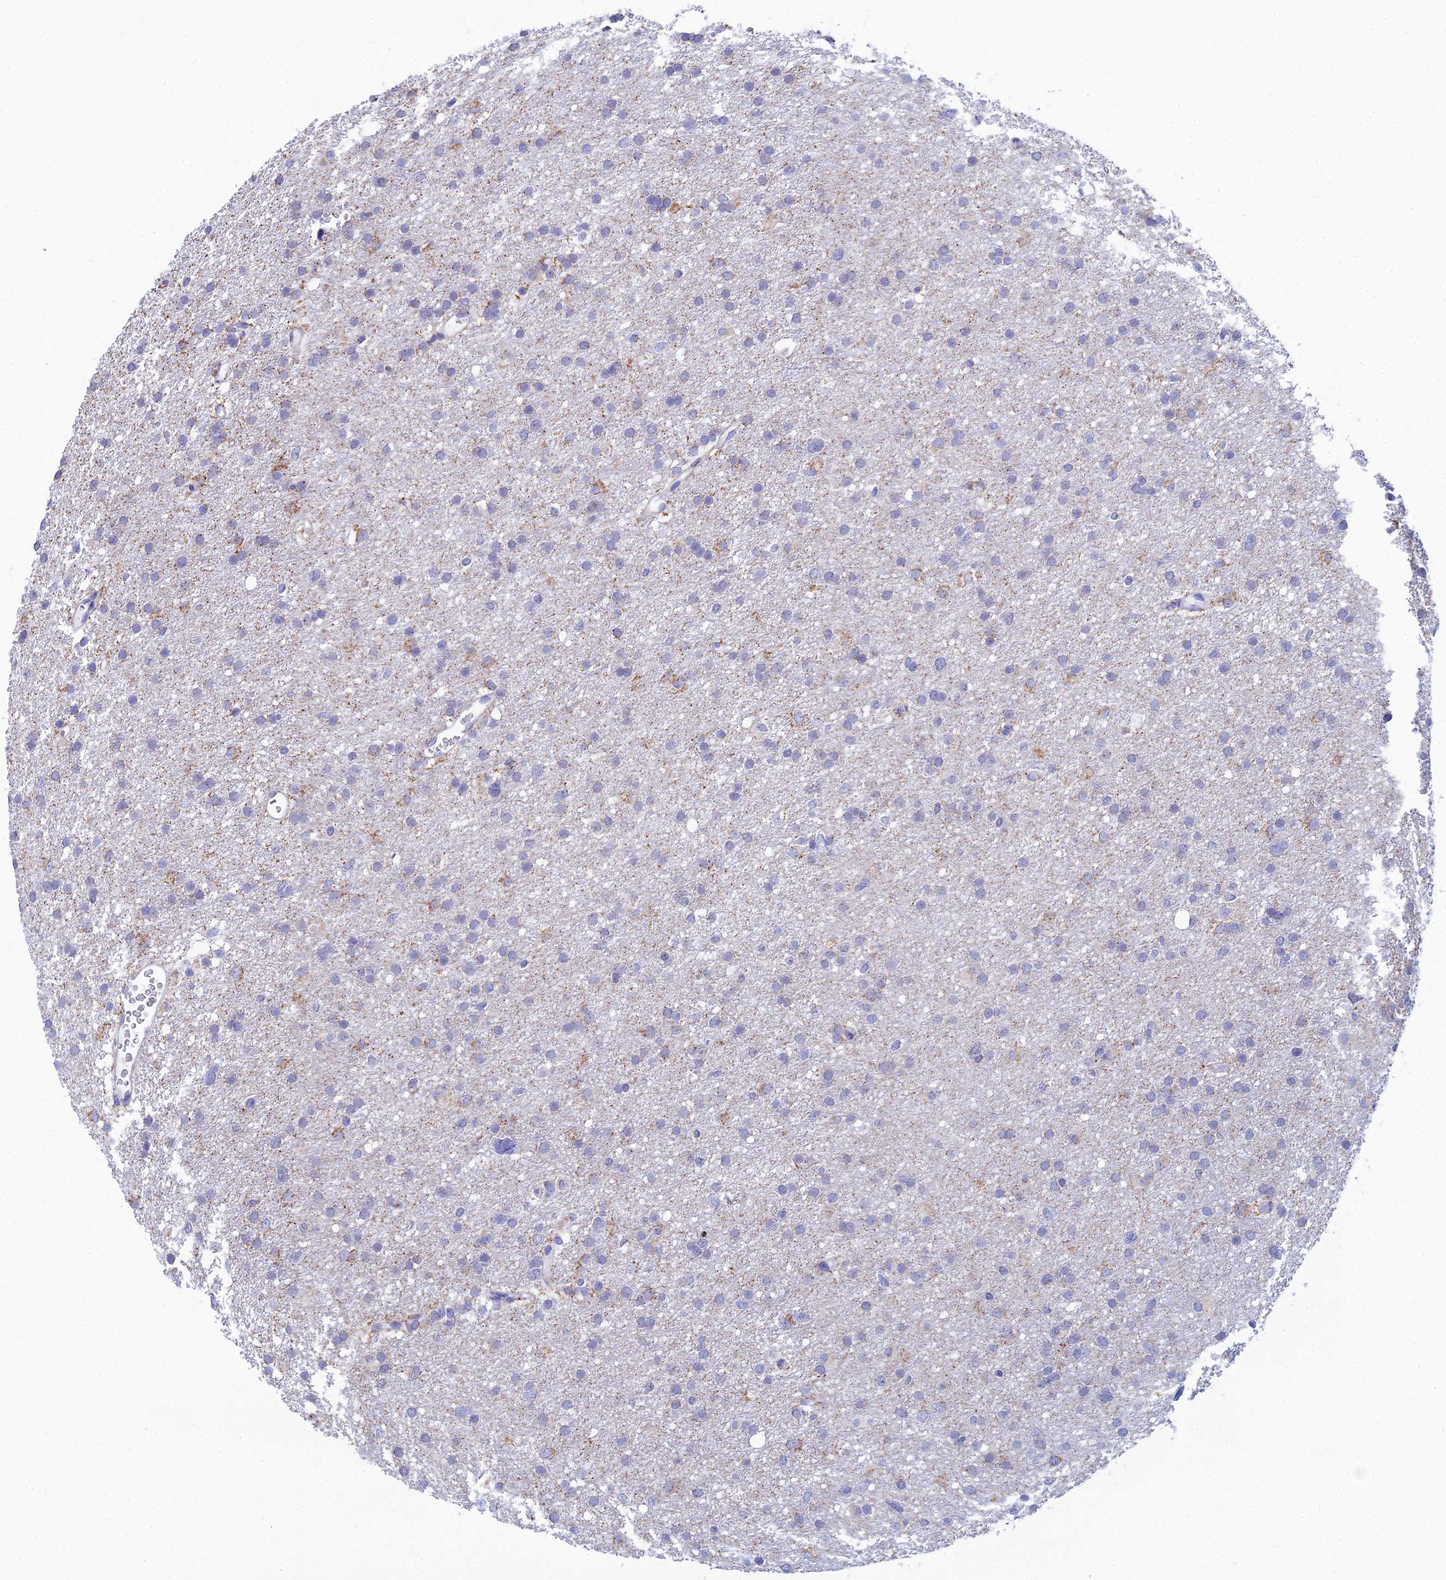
{"staining": {"intensity": "negative", "quantity": "none", "location": "none"}, "tissue": "glioma", "cell_type": "Tumor cells", "image_type": "cancer", "snomed": [{"axis": "morphology", "description": "Glioma, malignant, High grade"}, {"axis": "topography", "description": "Cerebral cortex"}], "caption": "A micrograph of human glioma is negative for staining in tumor cells.", "gene": "CFAP210", "patient": {"sex": "female", "age": 36}}